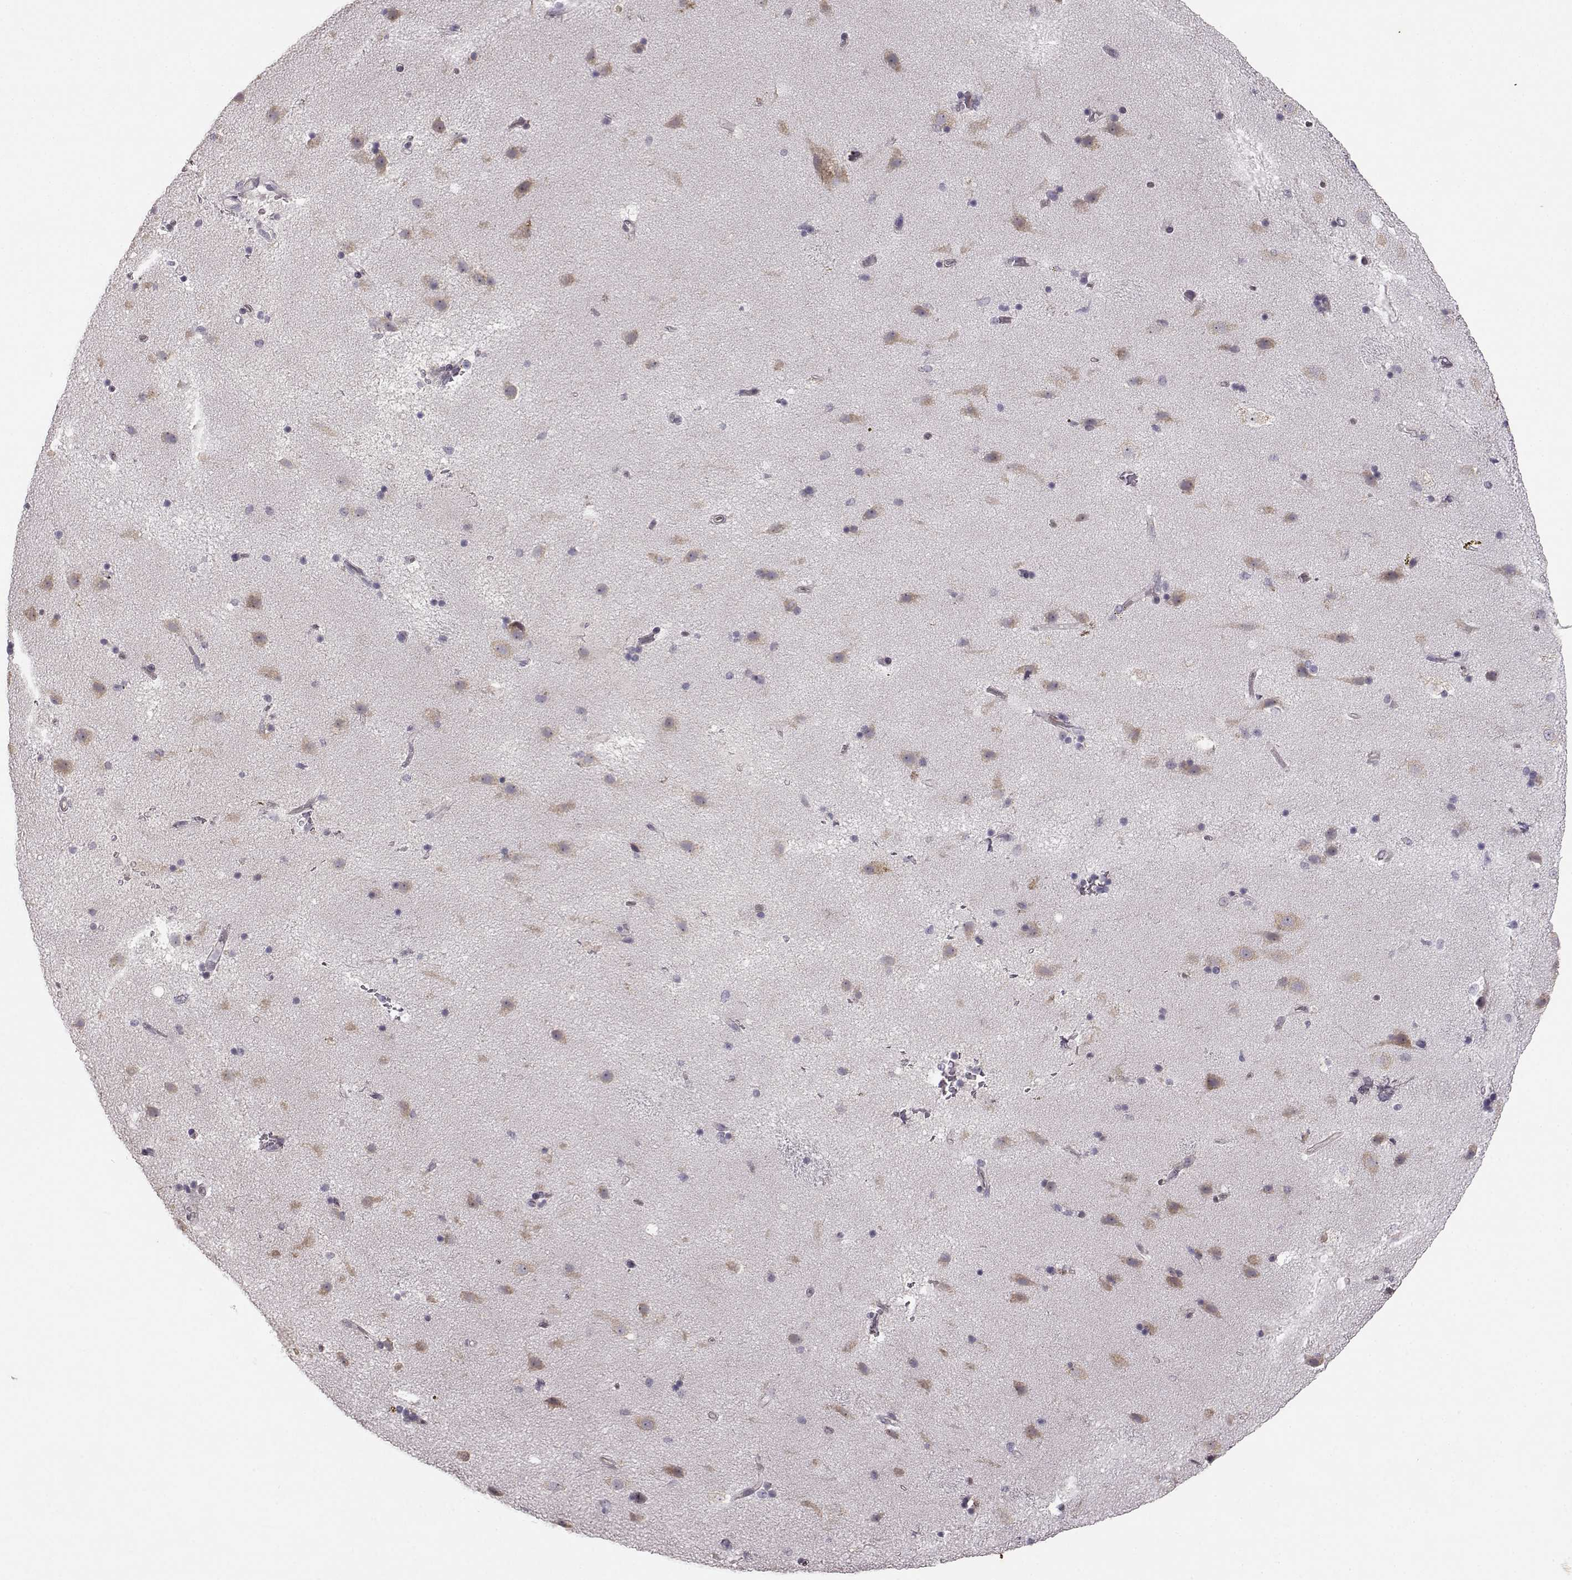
{"staining": {"intensity": "negative", "quantity": "none", "location": "none"}, "tissue": "caudate", "cell_type": "Glial cells", "image_type": "normal", "snomed": [{"axis": "morphology", "description": "Normal tissue, NOS"}, {"axis": "topography", "description": "Lateral ventricle wall"}], "caption": "Immunohistochemical staining of unremarkable human caudate demonstrates no significant expression in glial cells. Brightfield microscopy of IHC stained with DAB (brown) and hematoxylin (blue), captured at high magnification.", "gene": "BFSP2", "patient": {"sex": "female", "age": 71}}